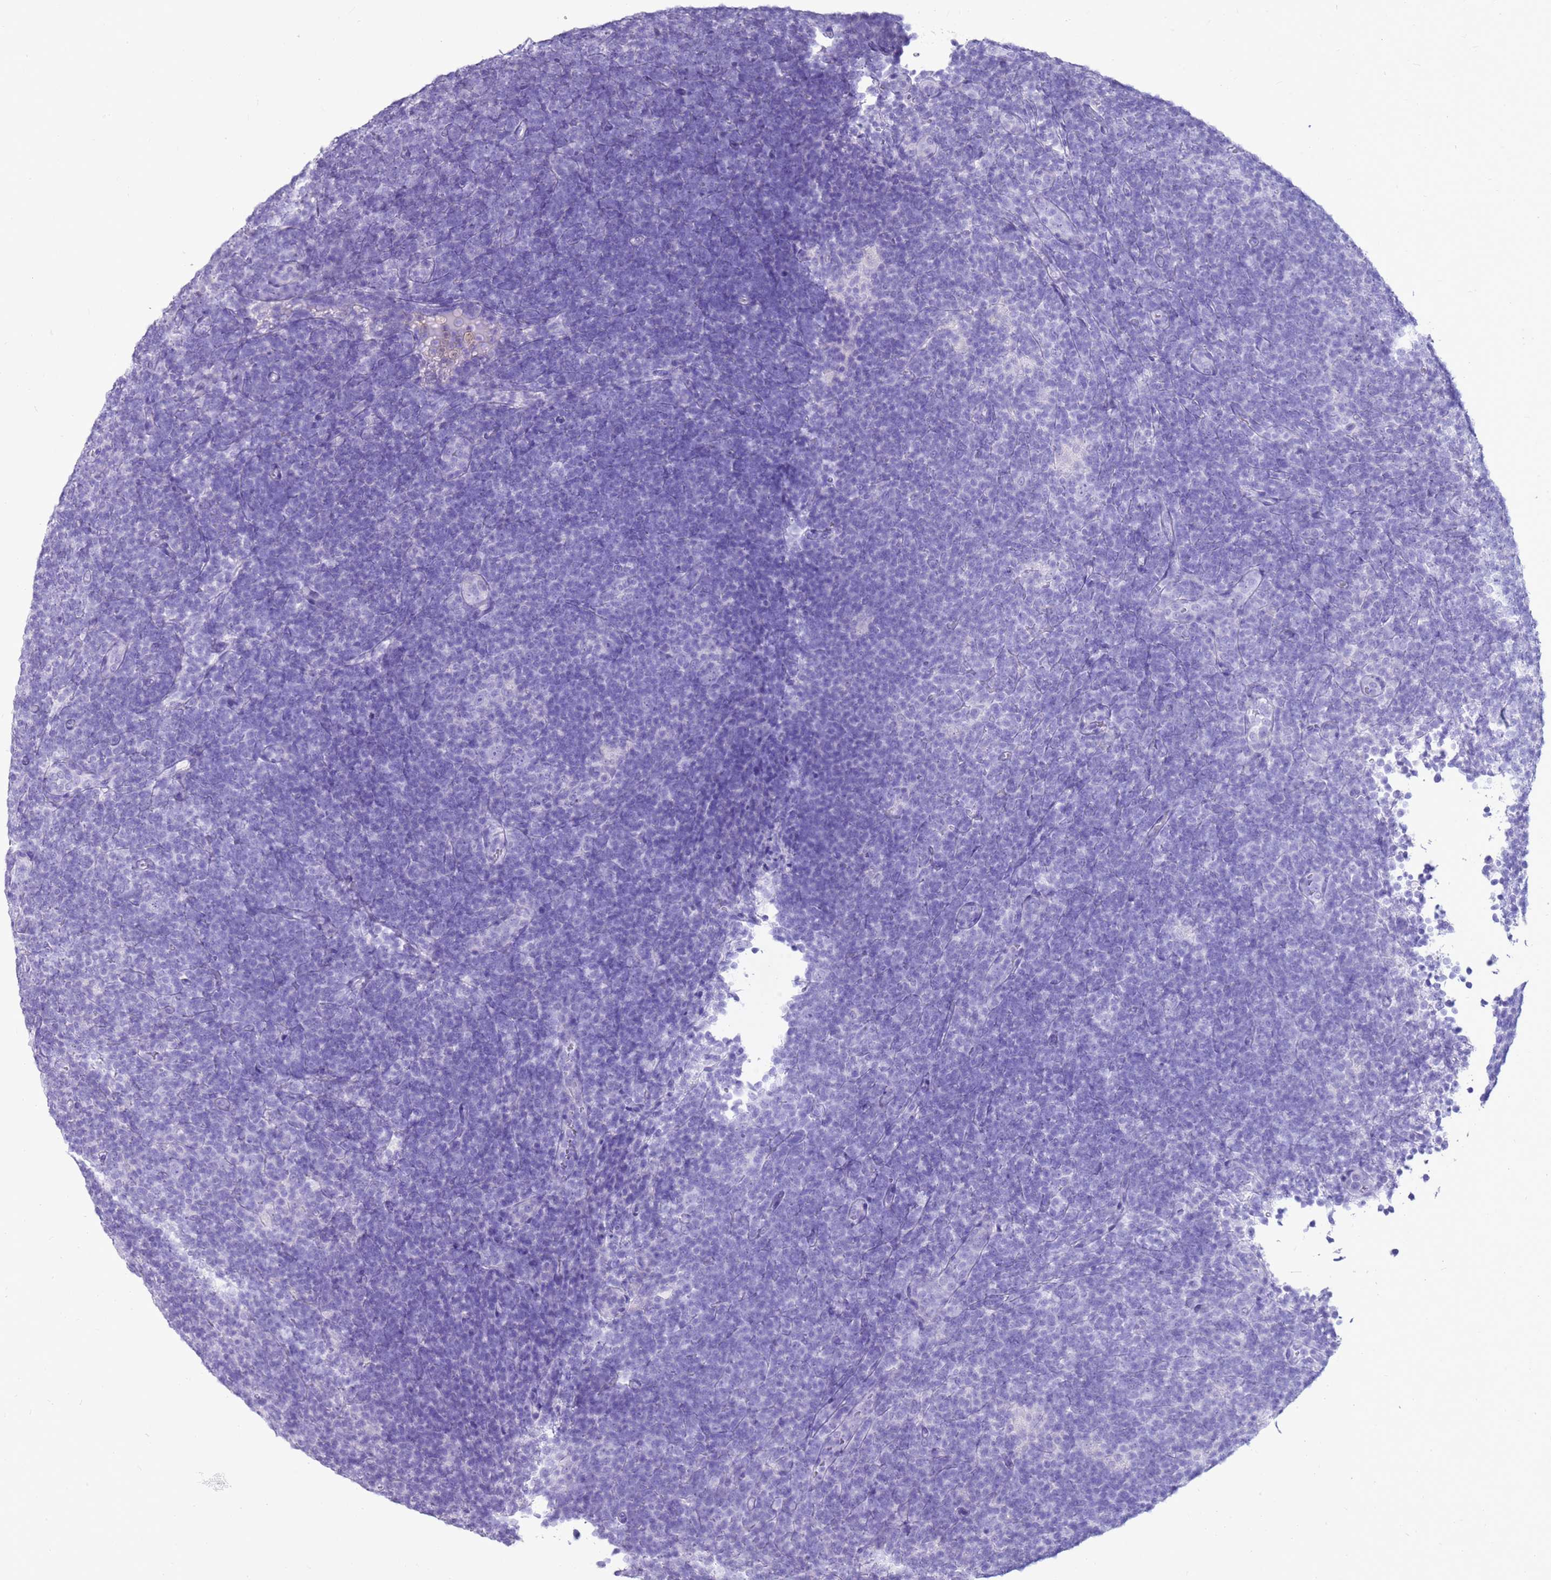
{"staining": {"intensity": "negative", "quantity": "none", "location": "none"}, "tissue": "lymphoma", "cell_type": "Tumor cells", "image_type": "cancer", "snomed": [{"axis": "morphology", "description": "Hodgkin's disease, NOS"}, {"axis": "topography", "description": "Lymph node"}], "caption": "IHC of Hodgkin's disease shows no expression in tumor cells.", "gene": "CA8", "patient": {"sex": "female", "age": 57}}